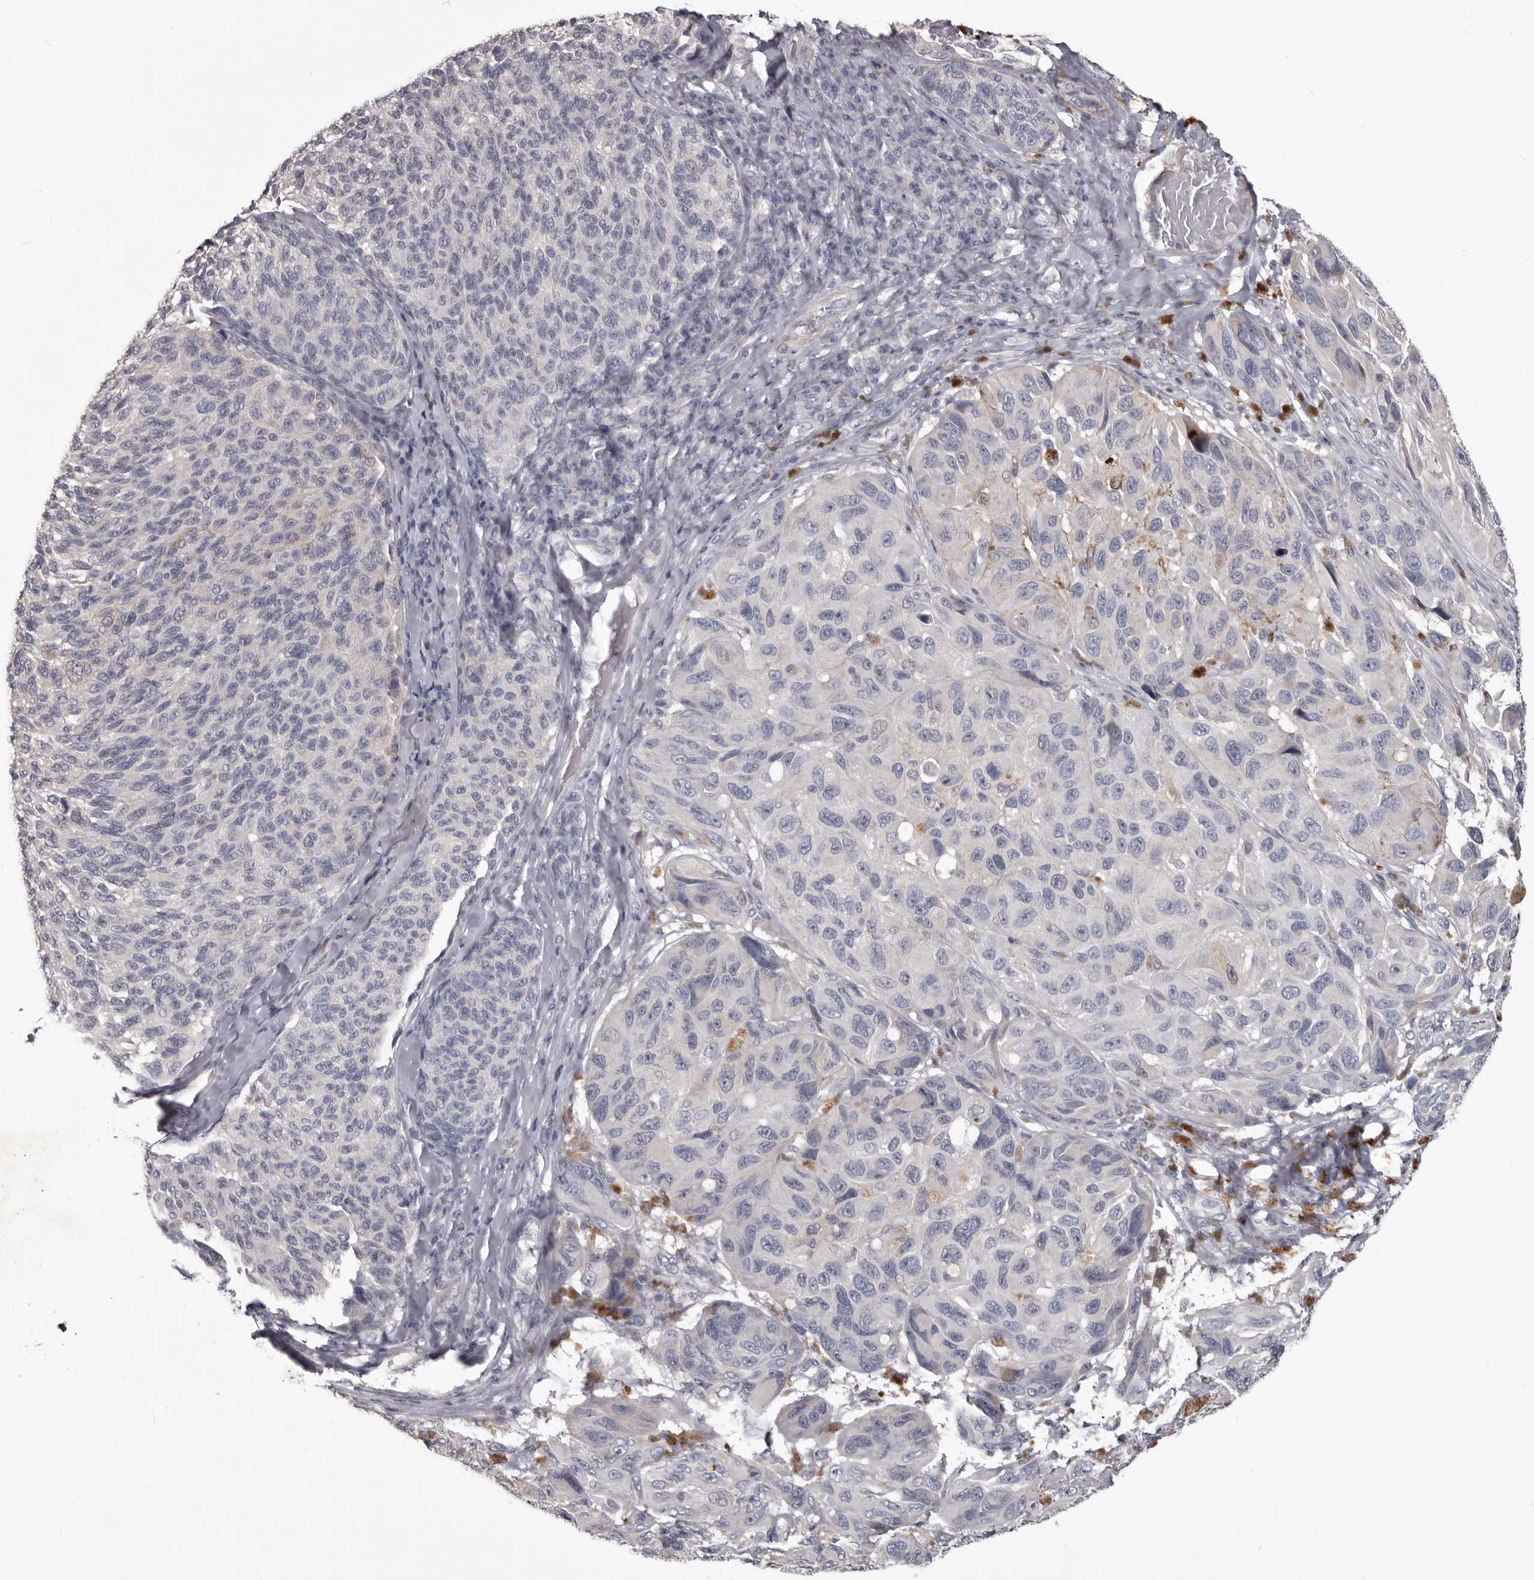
{"staining": {"intensity": "negative", "quantity": "none", "location": "none"}, "tissue": "melanoma", "cell_type": "Tumor cells", "image_type": "cancer", "snomed": [{"axis": "morphology", "description": "Malignant melanoma, NOS"}, {"axis": "topography", "description": "Skin"}], "caption": "Immunohistochemistry histopathology image of melanoma stained for a protein (brown), which exhibits no positivity in tumor cells.", "gene": "LPAR6", "patient": {"sex": "female", "age": 73}}